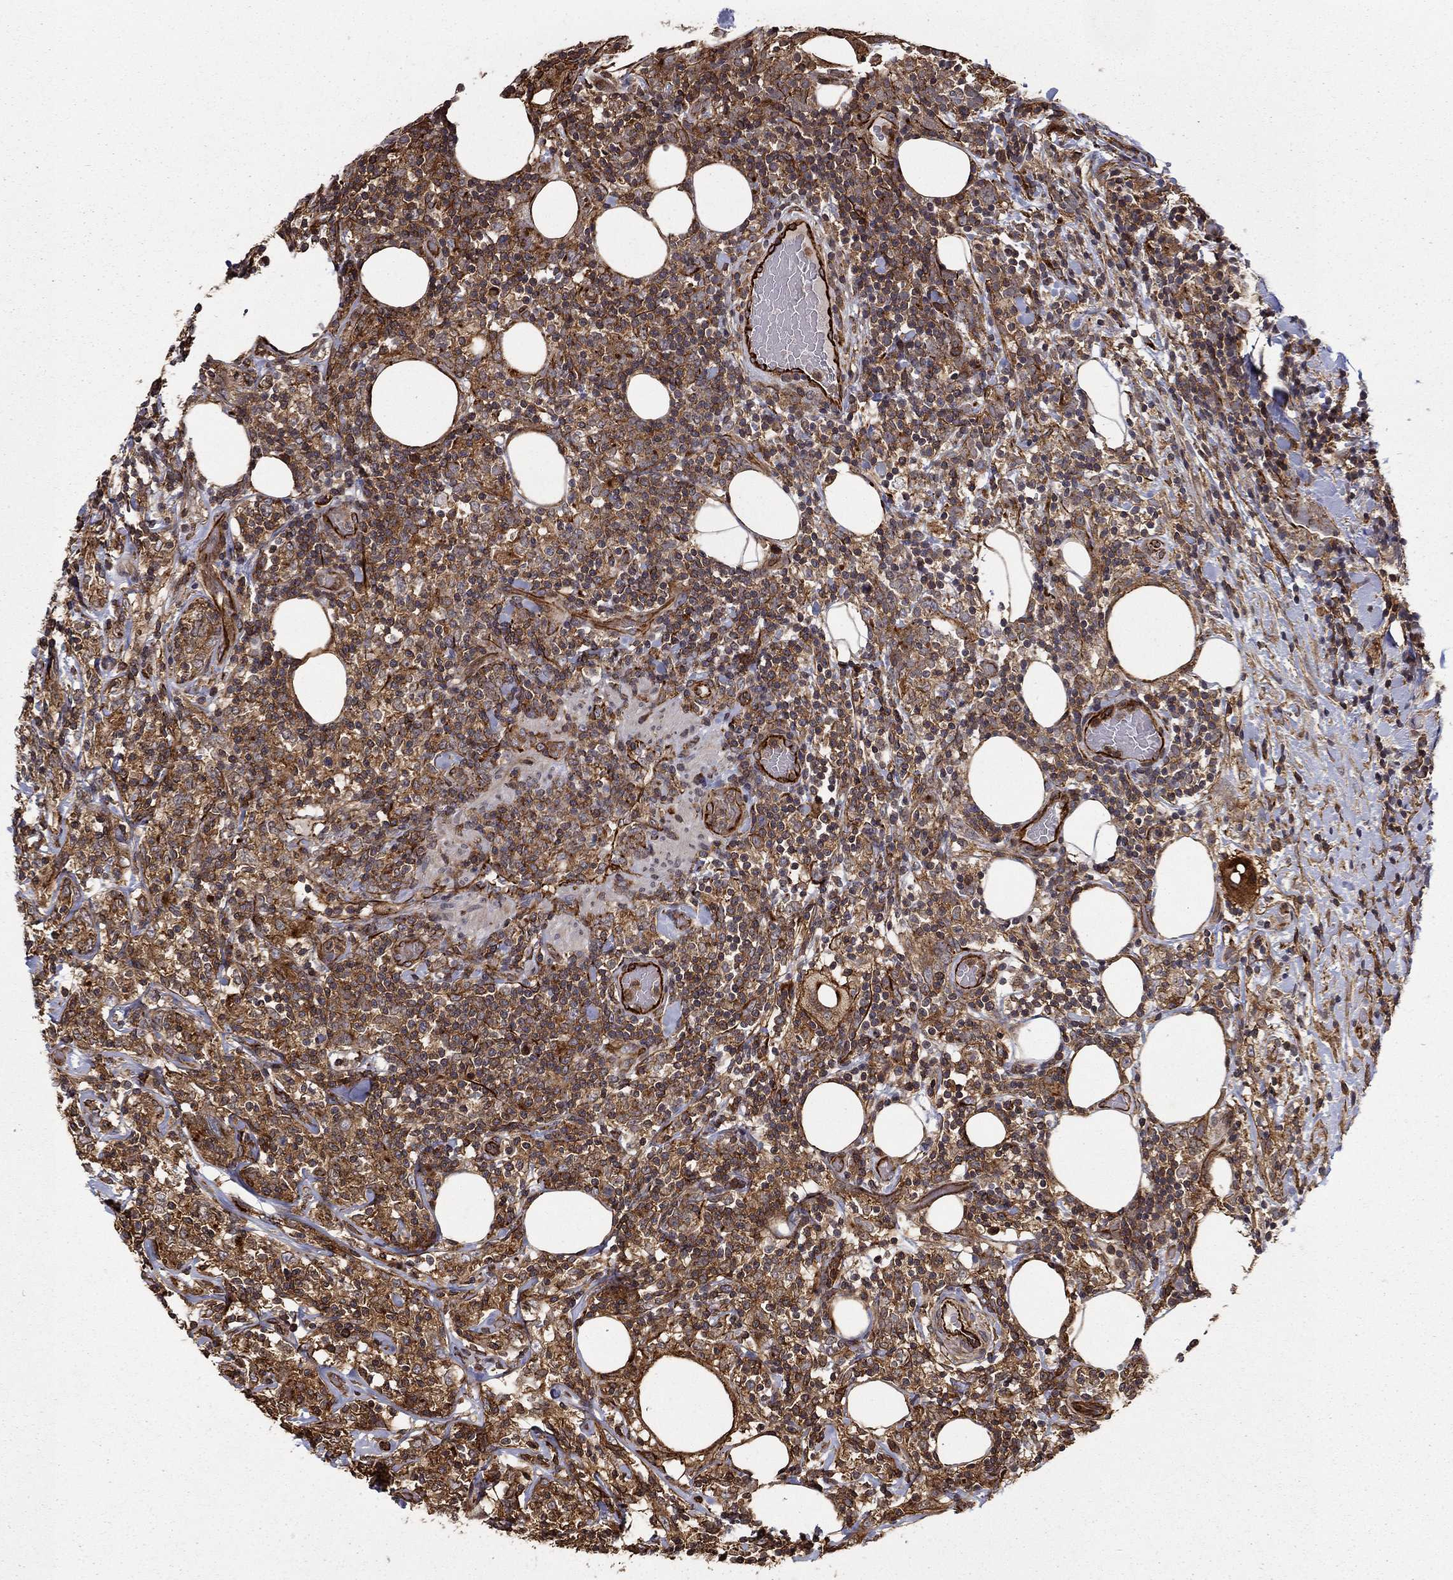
{"staining": {"intensity": "moderate", "quantity": ">75%", "location": "cytoplasmic/membranous"}, "tissue": "lymphoma", "cell_type": "Tumor cells", "image_type": "cancer", "snomed": [{"axis": "morphology", "description": "Malignant lymphoma, non-Hodgkin's type, High grade"}, {"axis": "topography", "description": "Lymph node"}], "caption": "There is medium levels of moderate cytoplasmic/membranous expression in tumor cells of lymphoma, as demonstrated by immunohistochemical staining (brown color).", "gene": "ADM", "patient": {"sex": "female", "age": 84}}